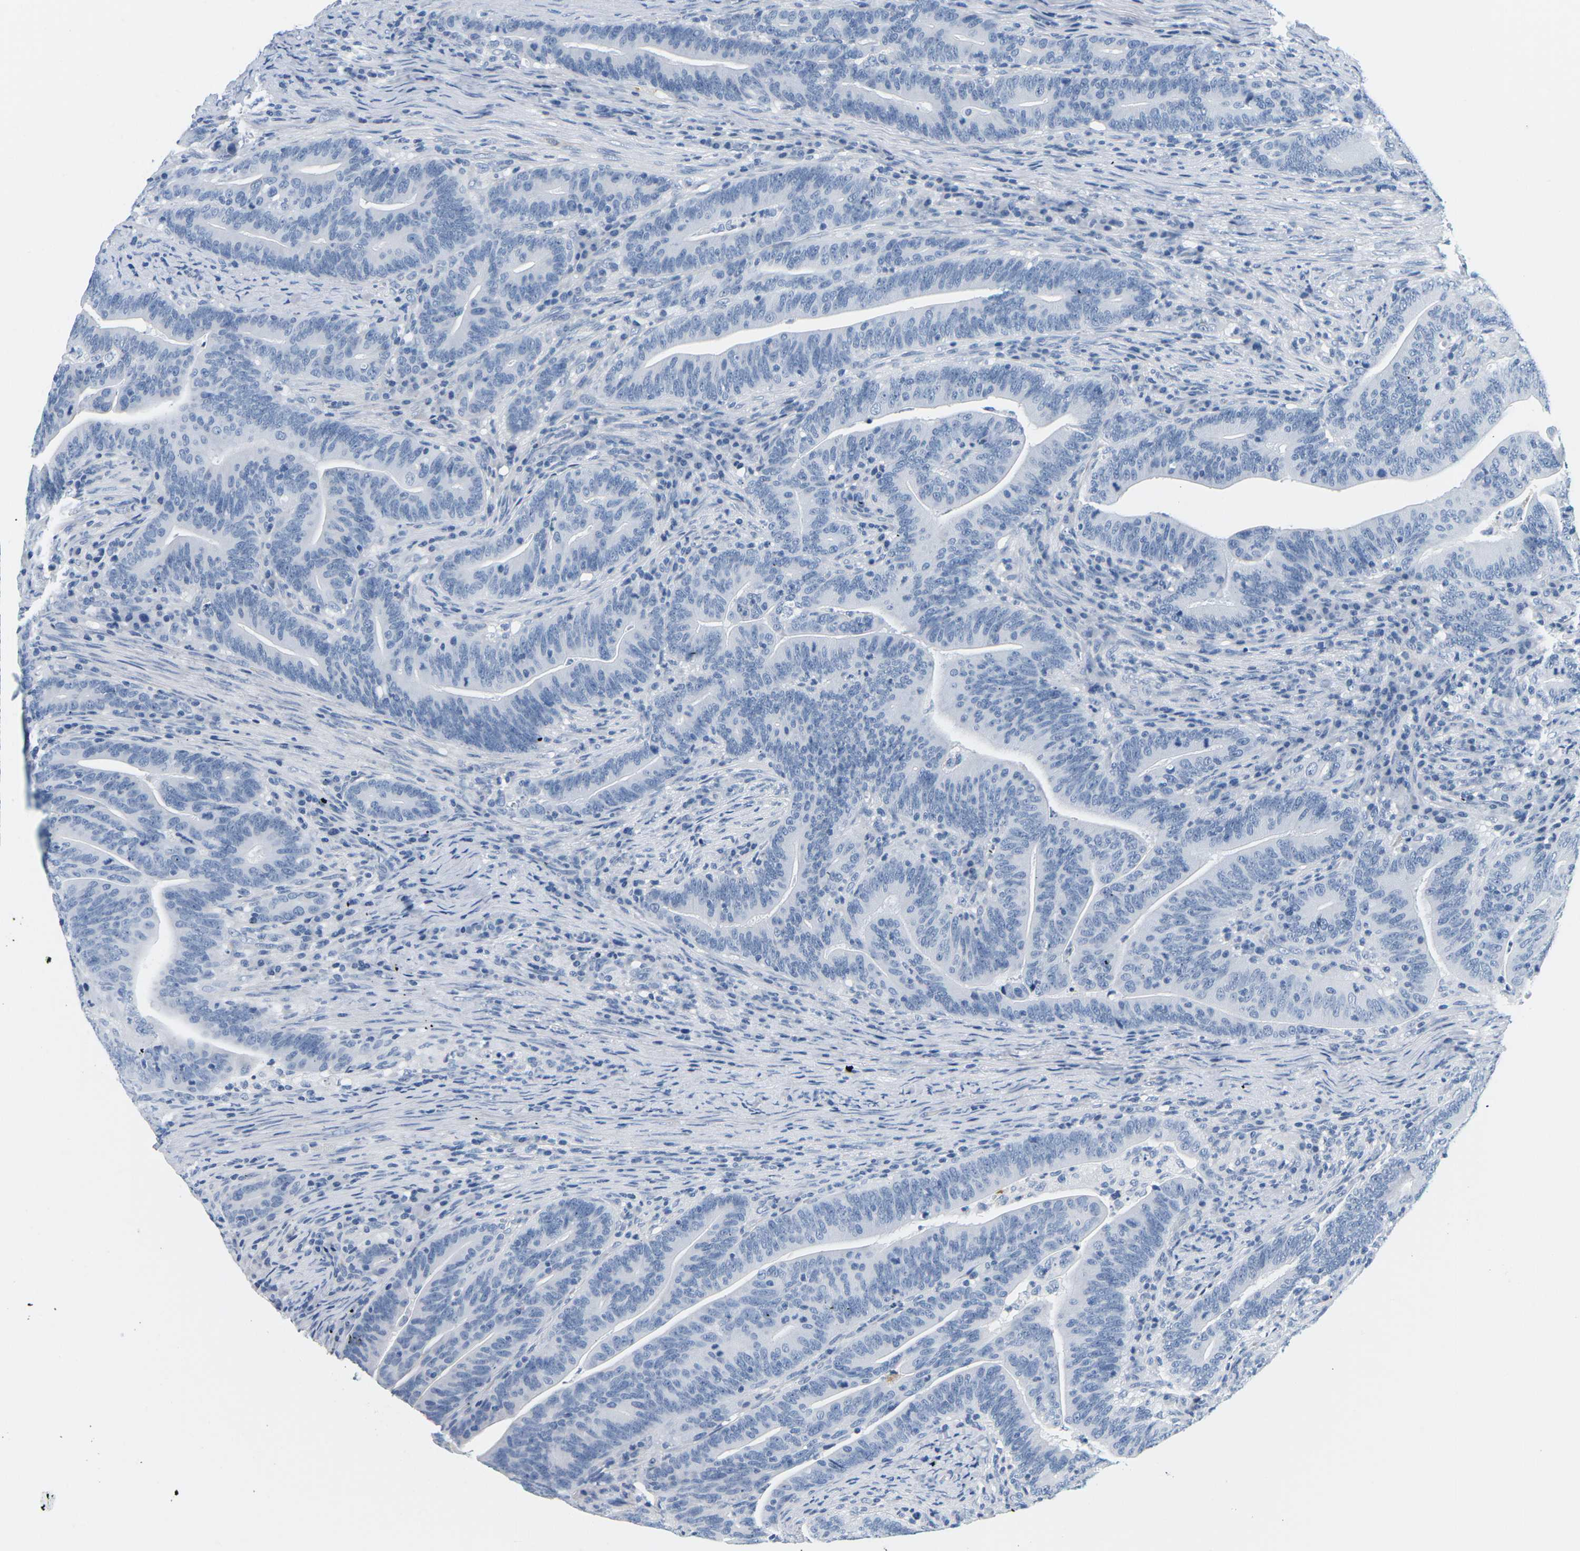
{"staining": {"intensity": "negative", "quantity": "none", "location": "none"}, "tissue": "colorectal cancer", "cell_type": "Tumor cells", "image_type": "cancer", "snomed": [{"axis": "morphology", "description": "Normal tissue, NOS"}, {"axis": "morphology", "description": "Adenocarcinoma, NOS"}, {"axis": "topography", "description": "Colon"}], "caption": "Colorectal adenocarcinoma stained for a protein using immunohistochemistry reveals no expression tumor cells.", "gene": "APOB", "patient": {"sex": "female", "age": 66}}